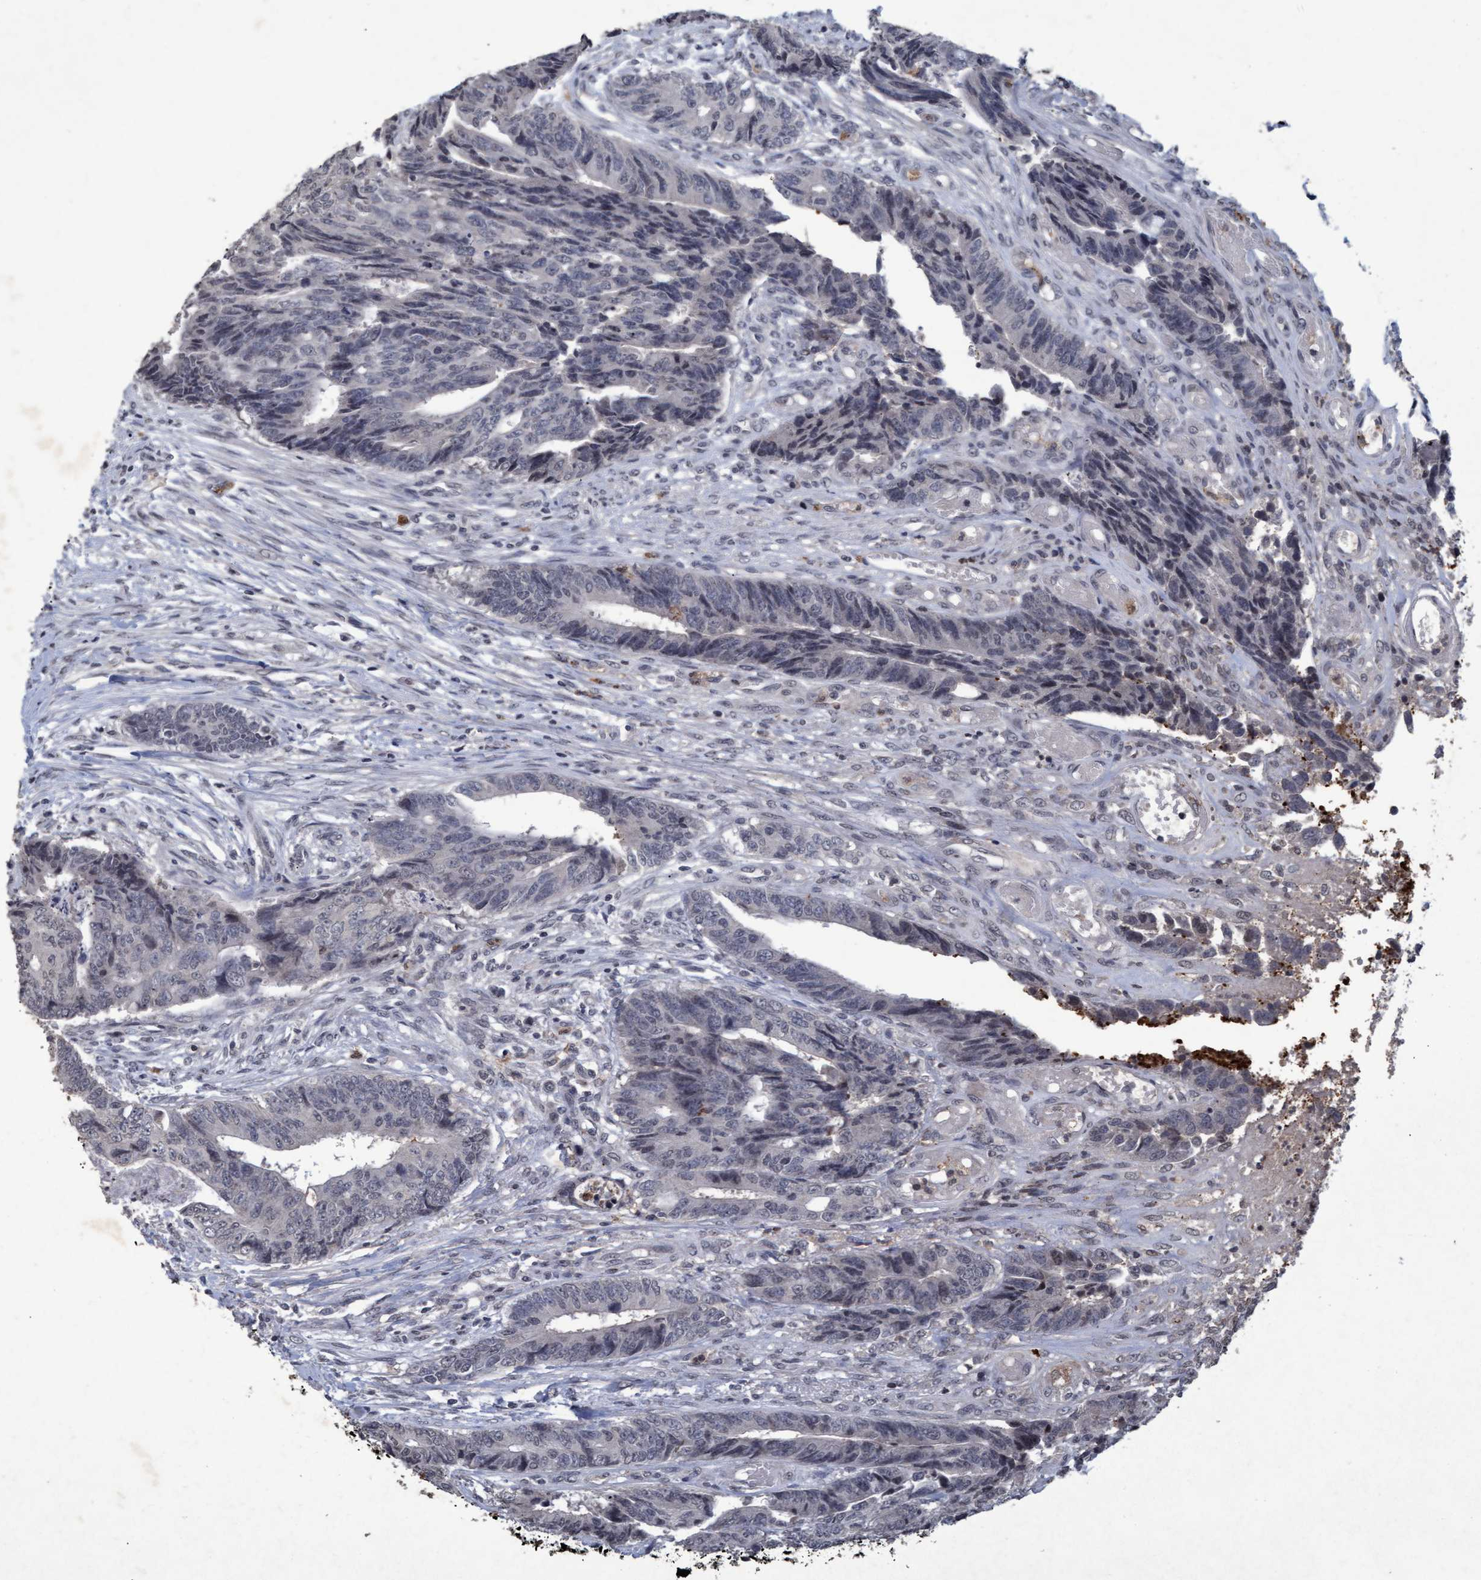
{"staining": {"intensity": "negative", "quantity": "none", "location": "none"}, "tissue": "colorectal cancer", "cell_type": "Tumor cells", "image_type": "cancer", "snomed": [{"axis": "morphology", "description": "Adenocarcinoma, NOS"}, {"axis": "topography", "description": "Rectum"}], "caption": "Protein analysis of colorectal adenocarcinoma shows no significant expression in tumor cells. Brightfield microscopy of immunohistochemistry stained with DAB (brown) and hematoxylin (blue), captured at high magnification.", "gene": "GALC", "patient": {"sex": "male", "age": 84}}